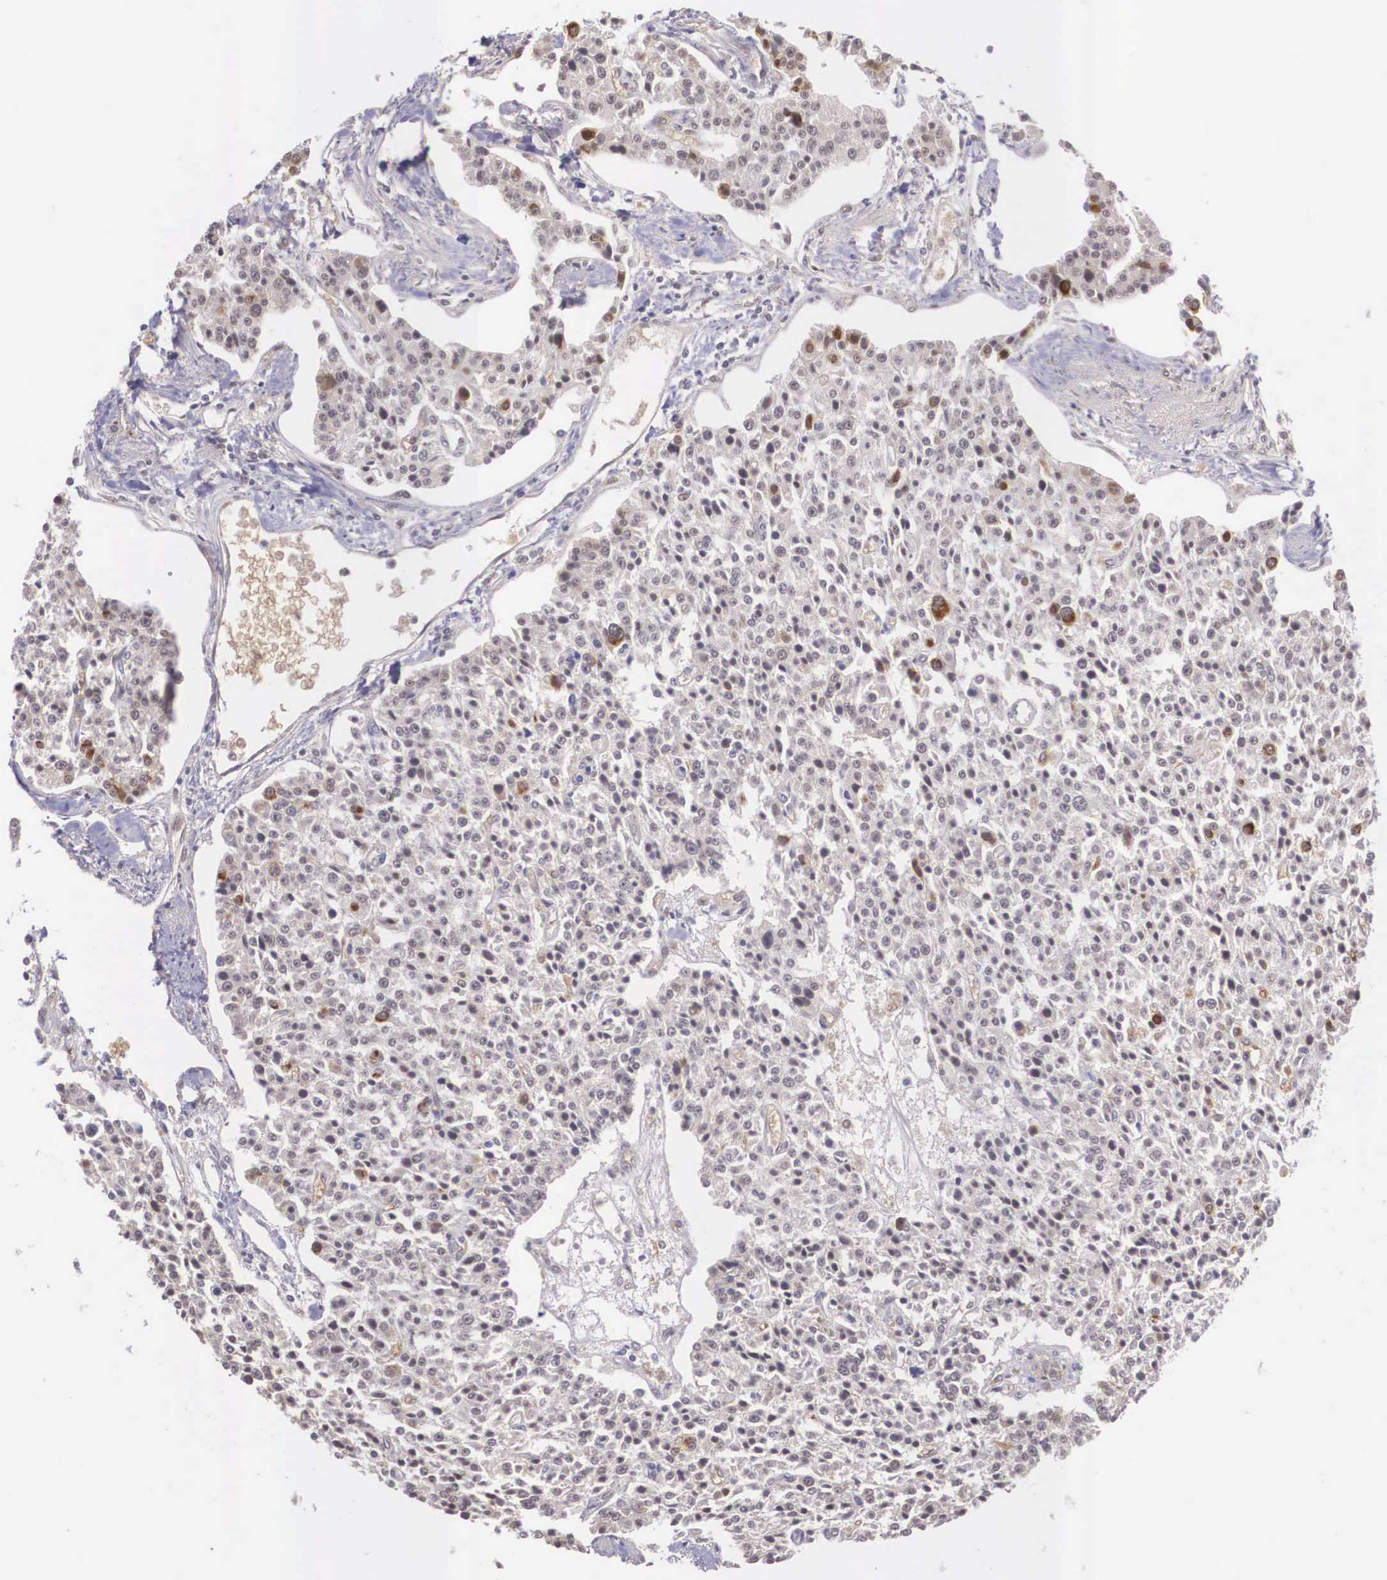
{"staining": {"intensity": "weak", "quantity": ">75%", "location": "cytoplasmic/membranous"}, "tissue": "carcinoid", "cell_type": "Tumor cells", "image_type": "cancer", "snomed": [{"axis": "morphology", "description": "Carcinoid, malignant, NOS"}, {"axis": "topography", "description": "Stomach"}], "caption": "Human malignant carcinoid stained for a protein (brown) reveals weak cytoplasmic/membranous positive staining in approximately >75% of tumor cells.", "gene": "VASH1", "patient": {"sex": "female", "age": 76}}